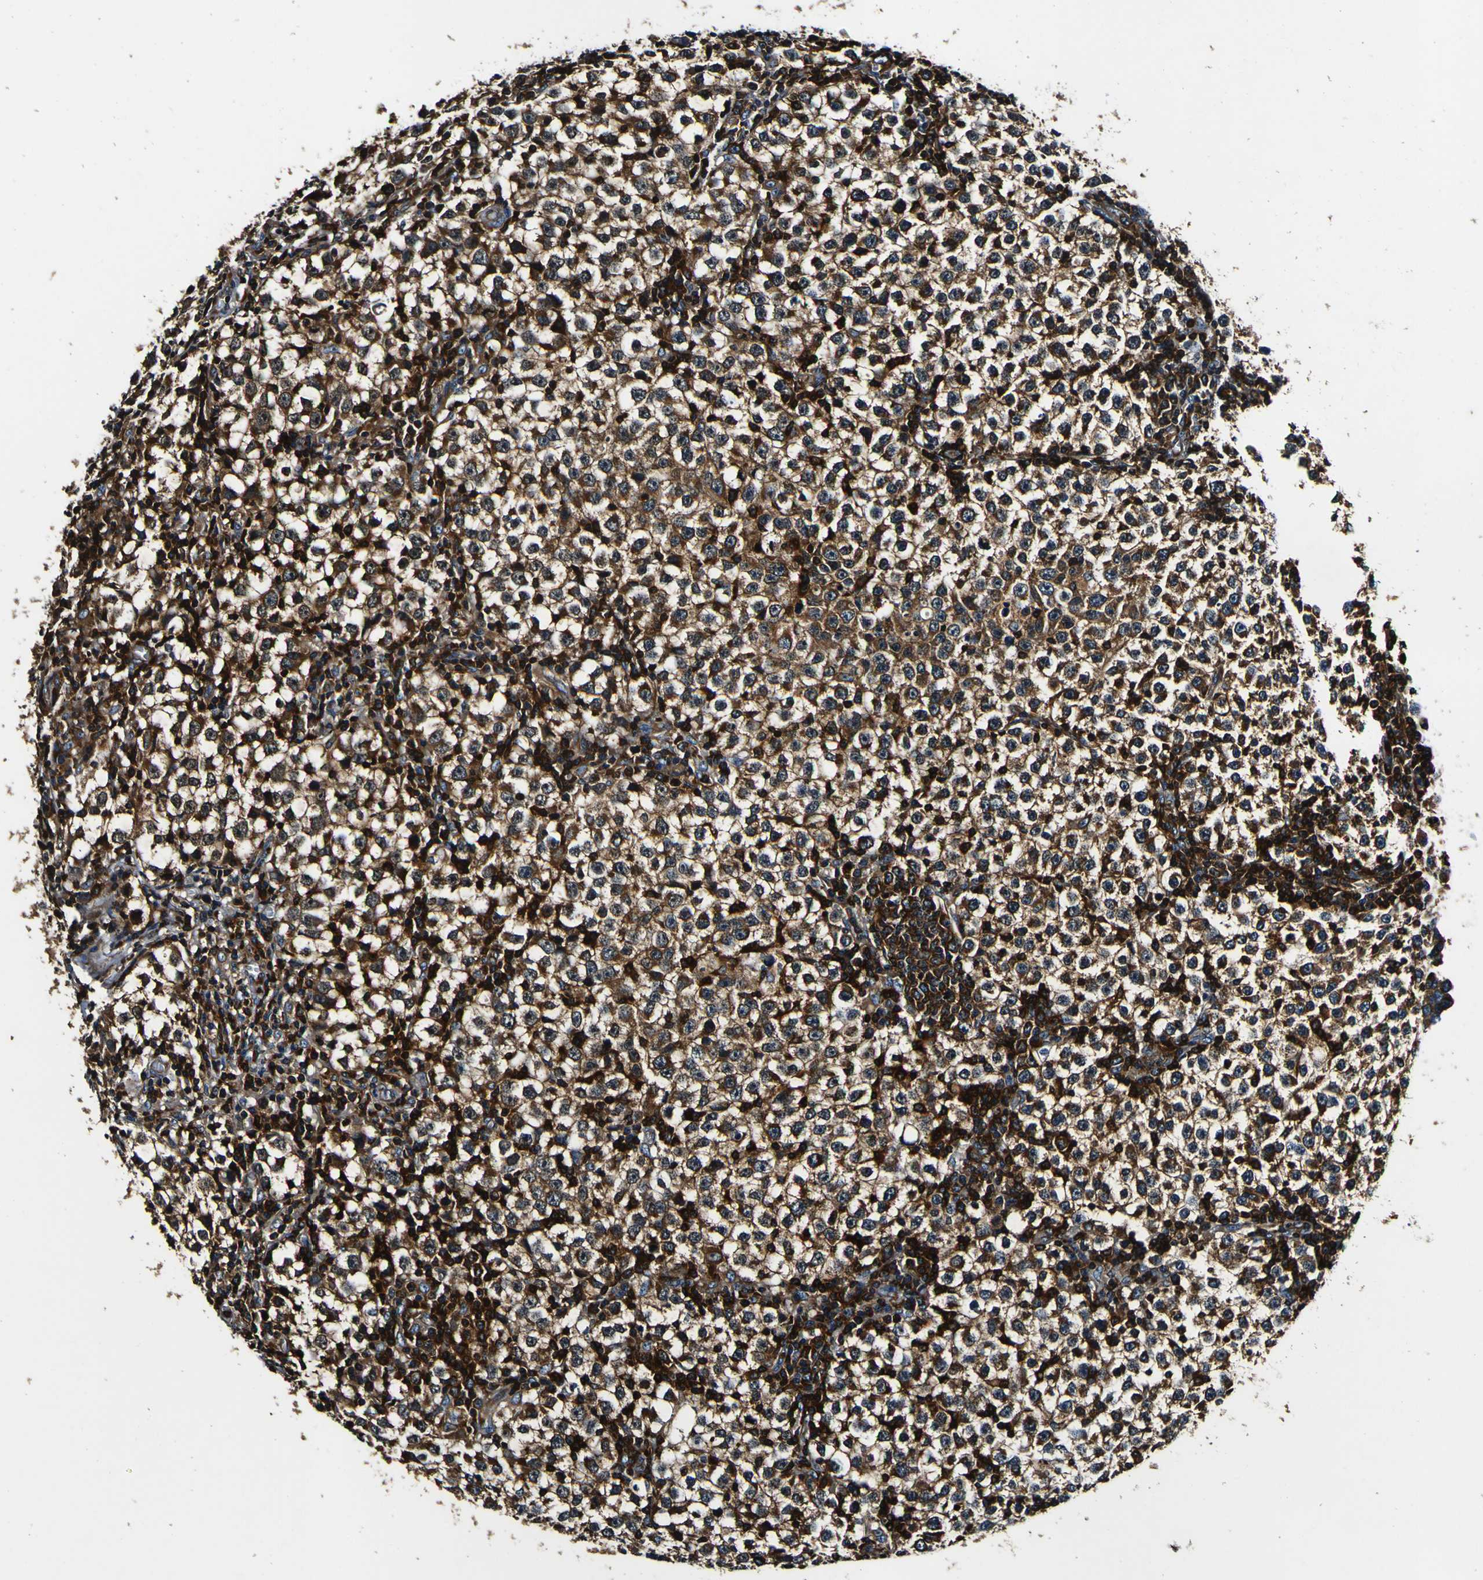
{"staining": {"intensity": "strong", "quantity": ">75%", "location": "cytoplasmic/membranous"}, "tissue": "testis cancer", "cell_type": "Tumor cells", "image_type": "cancer", "snomed": [{"axis": "morphology", "description": "Seminoma, NOS"}, {"axis": "topography", "description": "Testis"}], "caption": "Seminoma (testis) stained for a protein demonstrates strong cytoplasmic/membranous positivity in tumor cells. Immunohistochemistry (ihc) stains the protein of interest in brown and the nuclei are stained blue.", "gene": "RHOT2", "patient": {"sex": "male", "age": 65}}